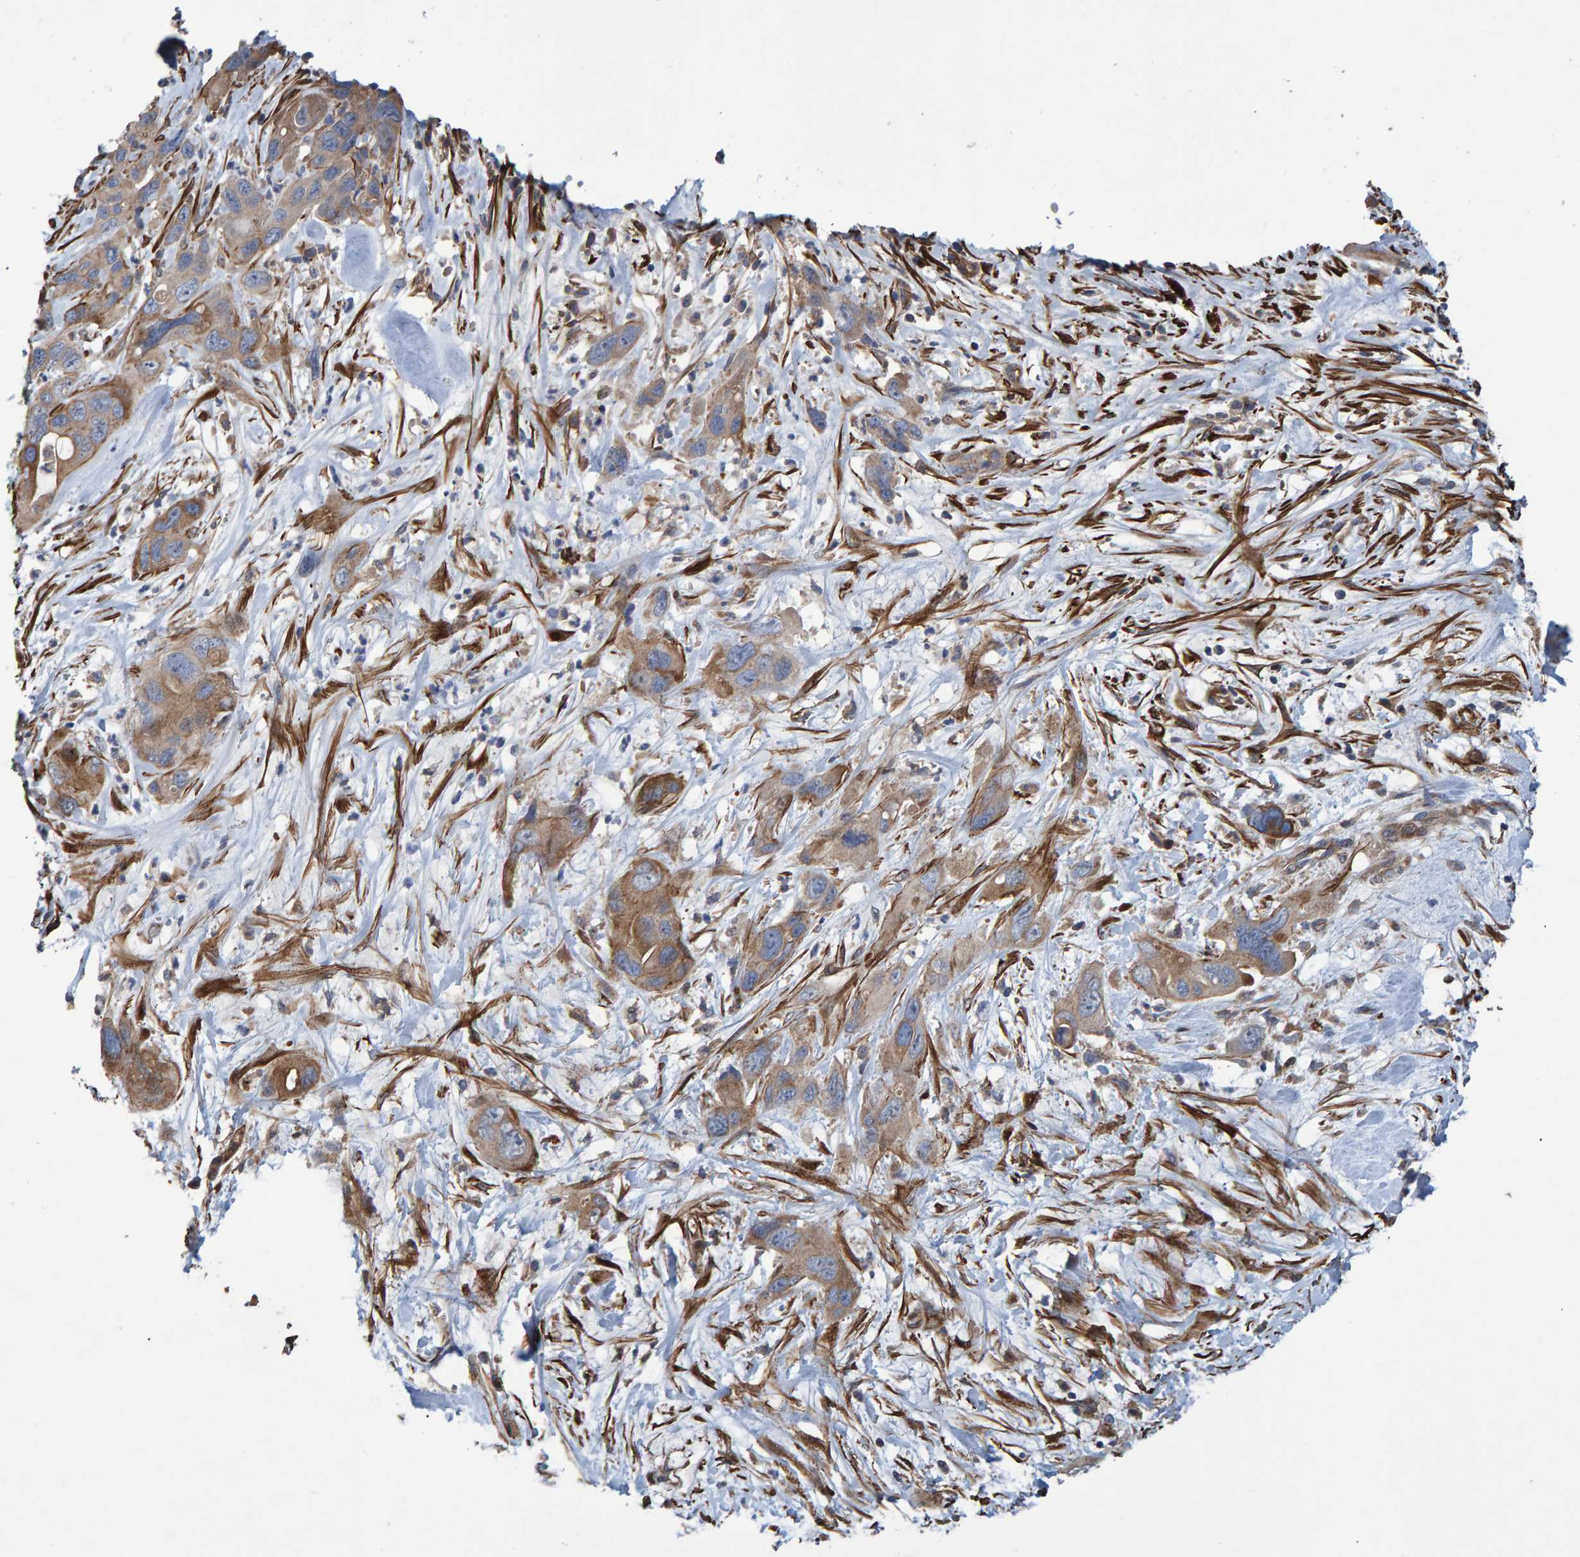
{"staining": {"intensity": "moderate", "quantity": ">75%", "location": "cytoplasmic/membranous"}, "tissue": "pancreatic cancer", "cell_type": "Tumor cells", "image_type": "cancer", "snomed": [{"axis": "morphology", "description": "Adenocarcinoma, NOS"}, {"axis": "topography", "description": "Pancreas"}], "caption": "Tumor cells display medium levels of moderate cytoplasmic/membranous positivity in approximately >75% of cells in pancreatic adenocarcinoma.", "gene": "SLIT2", "patient": {"sex": "female", "age": 71}}